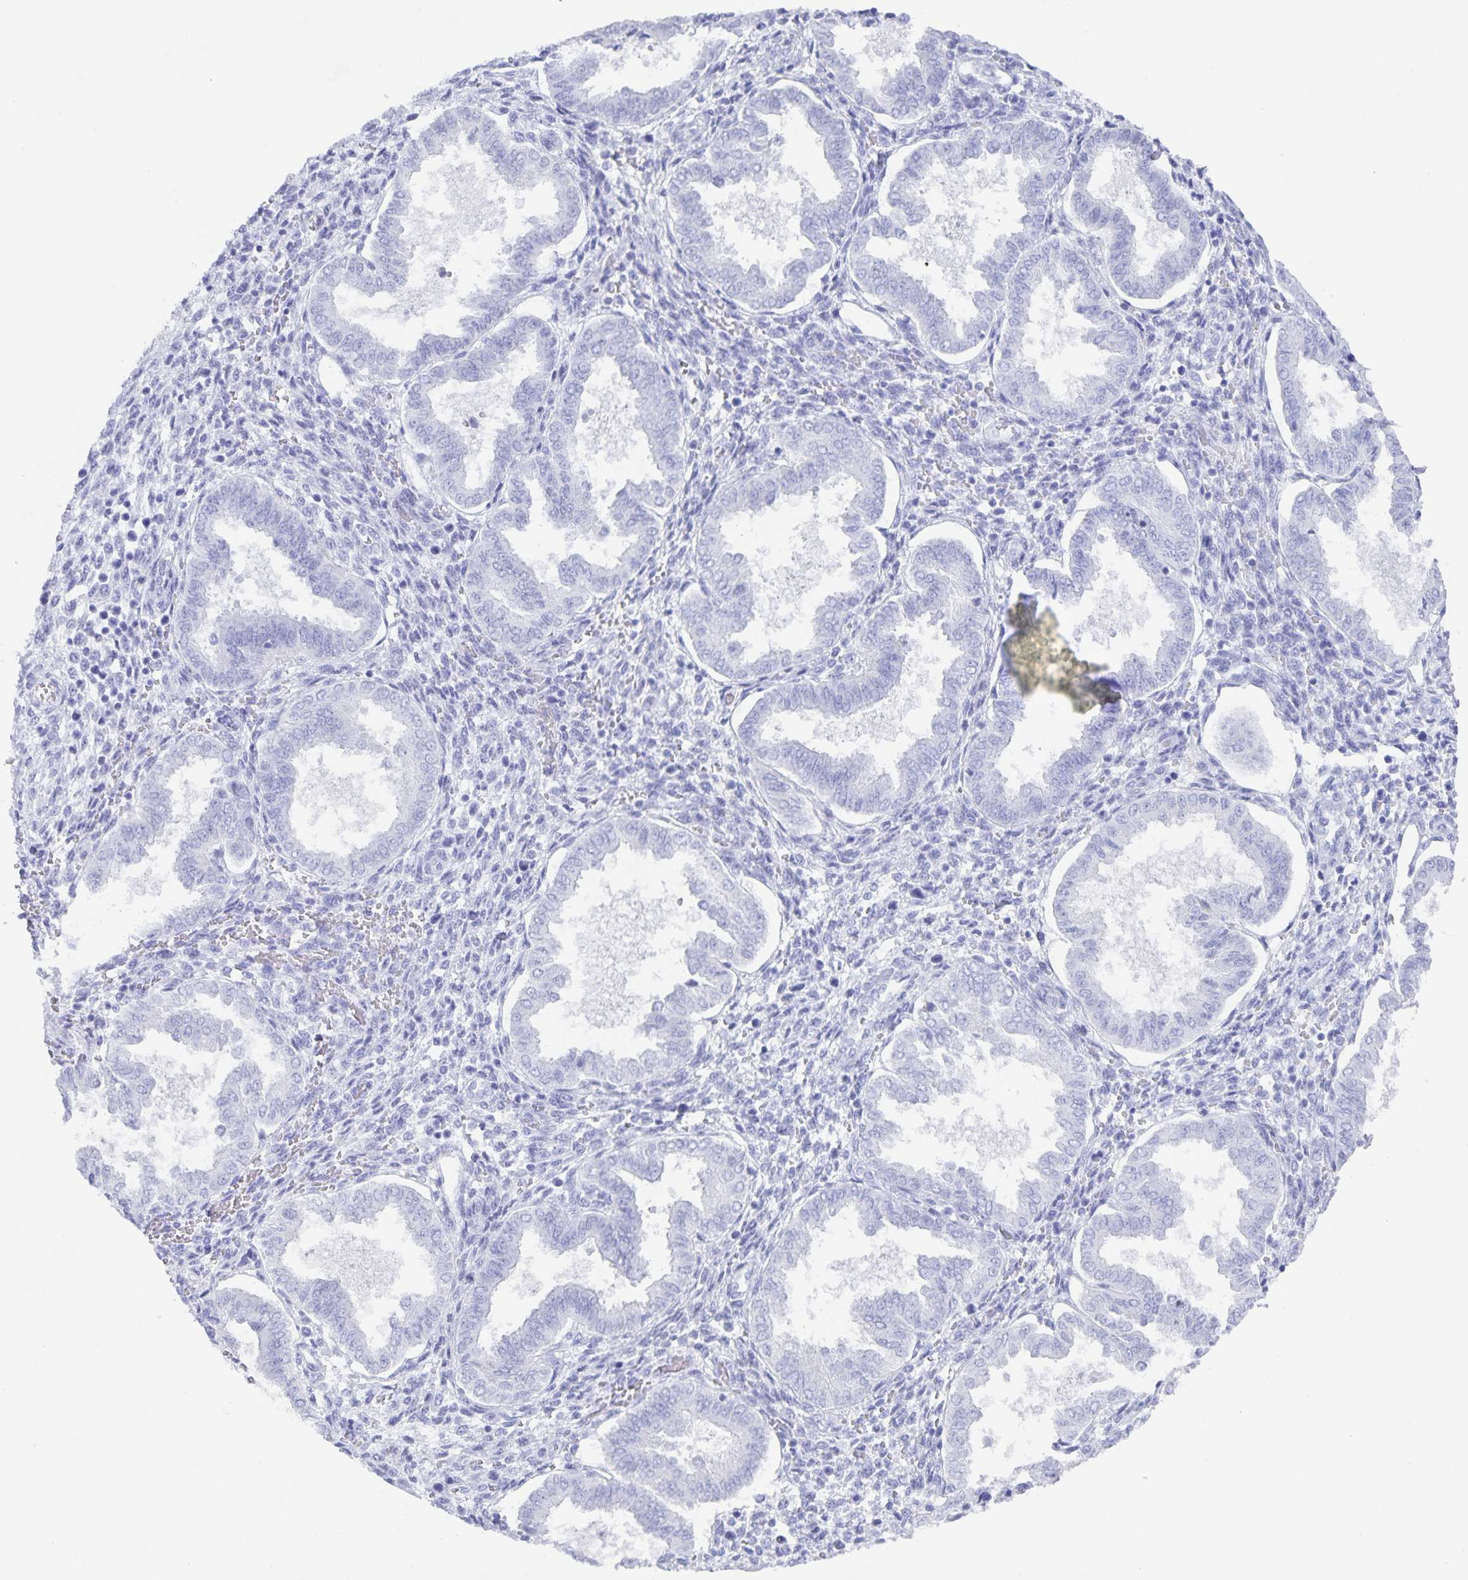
{"staining": {"intensity": "negative", "quantity": "none", "location": "none"}, "tissue": "endometrium", "cell_type": "Cells in endometrial stroma", "image_type": "normal", "snomed": [{"axis": "morphology", "description": "Normal tissue, NOS"}, {"axis": "topography", "description": "Endometrium"}], "caption": "DAB immunohistochemical staining of unremarkable endometrium reveals no significant staining in cells in endometrial stroma. (Stains: DAB (3,3'-diaminobenzidine) IHC with hematoxylin counter stain, Microscopy: brightfield microscopy at high magnification).", "gene": "AQP4", "patient": {"sex": "female", "age": 24}}